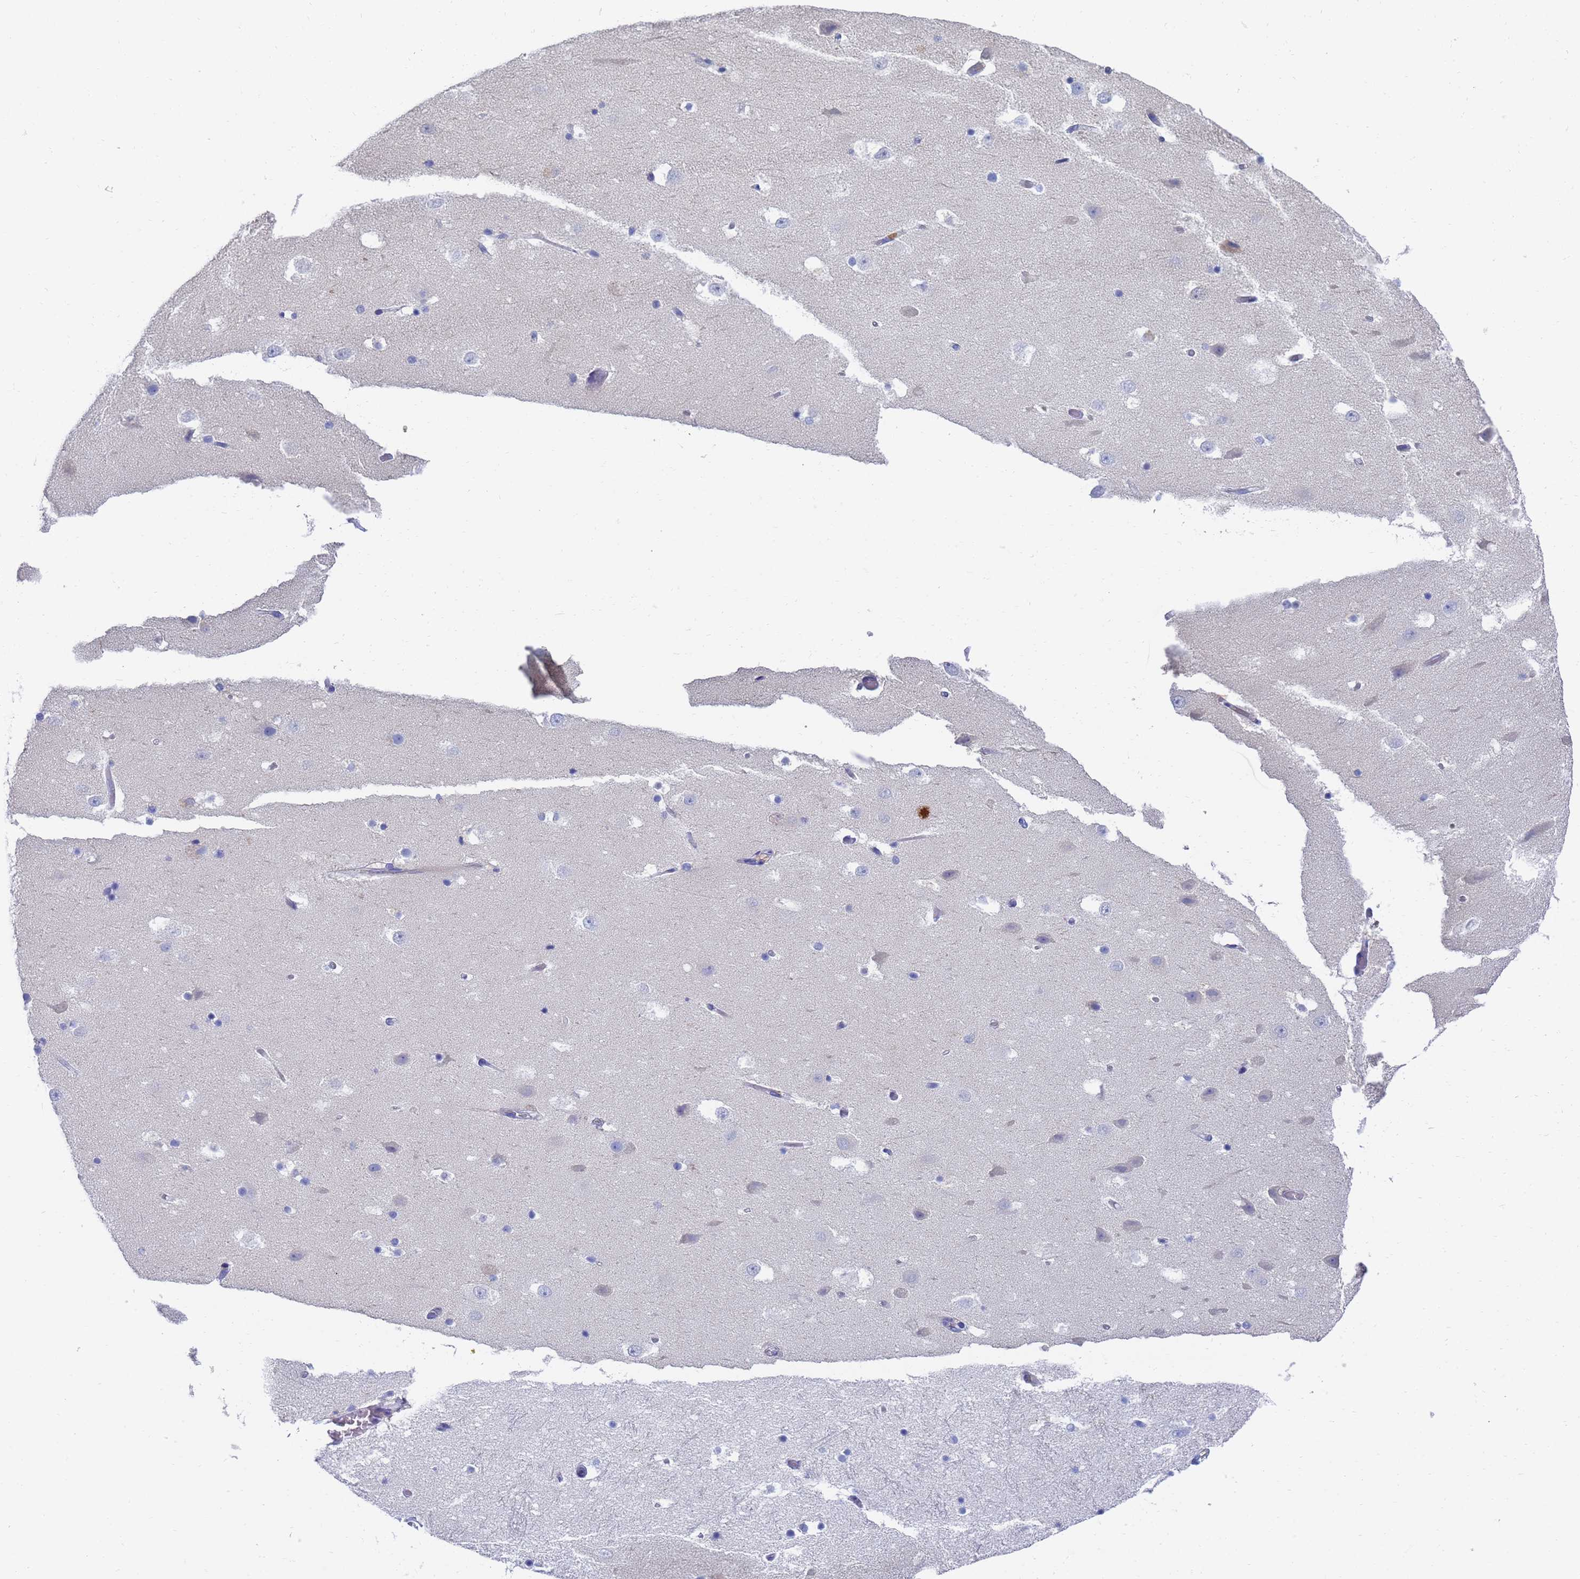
{"staining": {"intensity": "negative", "quantity": "none", "location": "none"}, "tissue": "hippocampus", "cell_type": "Glial cells", "image_type": "normal", "snomed": [{"axis": "morphology", "description": "Normal tissue, NOS"}, {"axis": "topography", "description": "Hippocampus"}], "caption": "Histopathology image shows no significant protein positivity in glial cells of benign hippocampus. (DAB (3,3'-diaminobenzidine) immunohistochemistry (IHC), high magnification).", "gene": "GCHFR", "patient": {"sex": "female", "age": 52}}